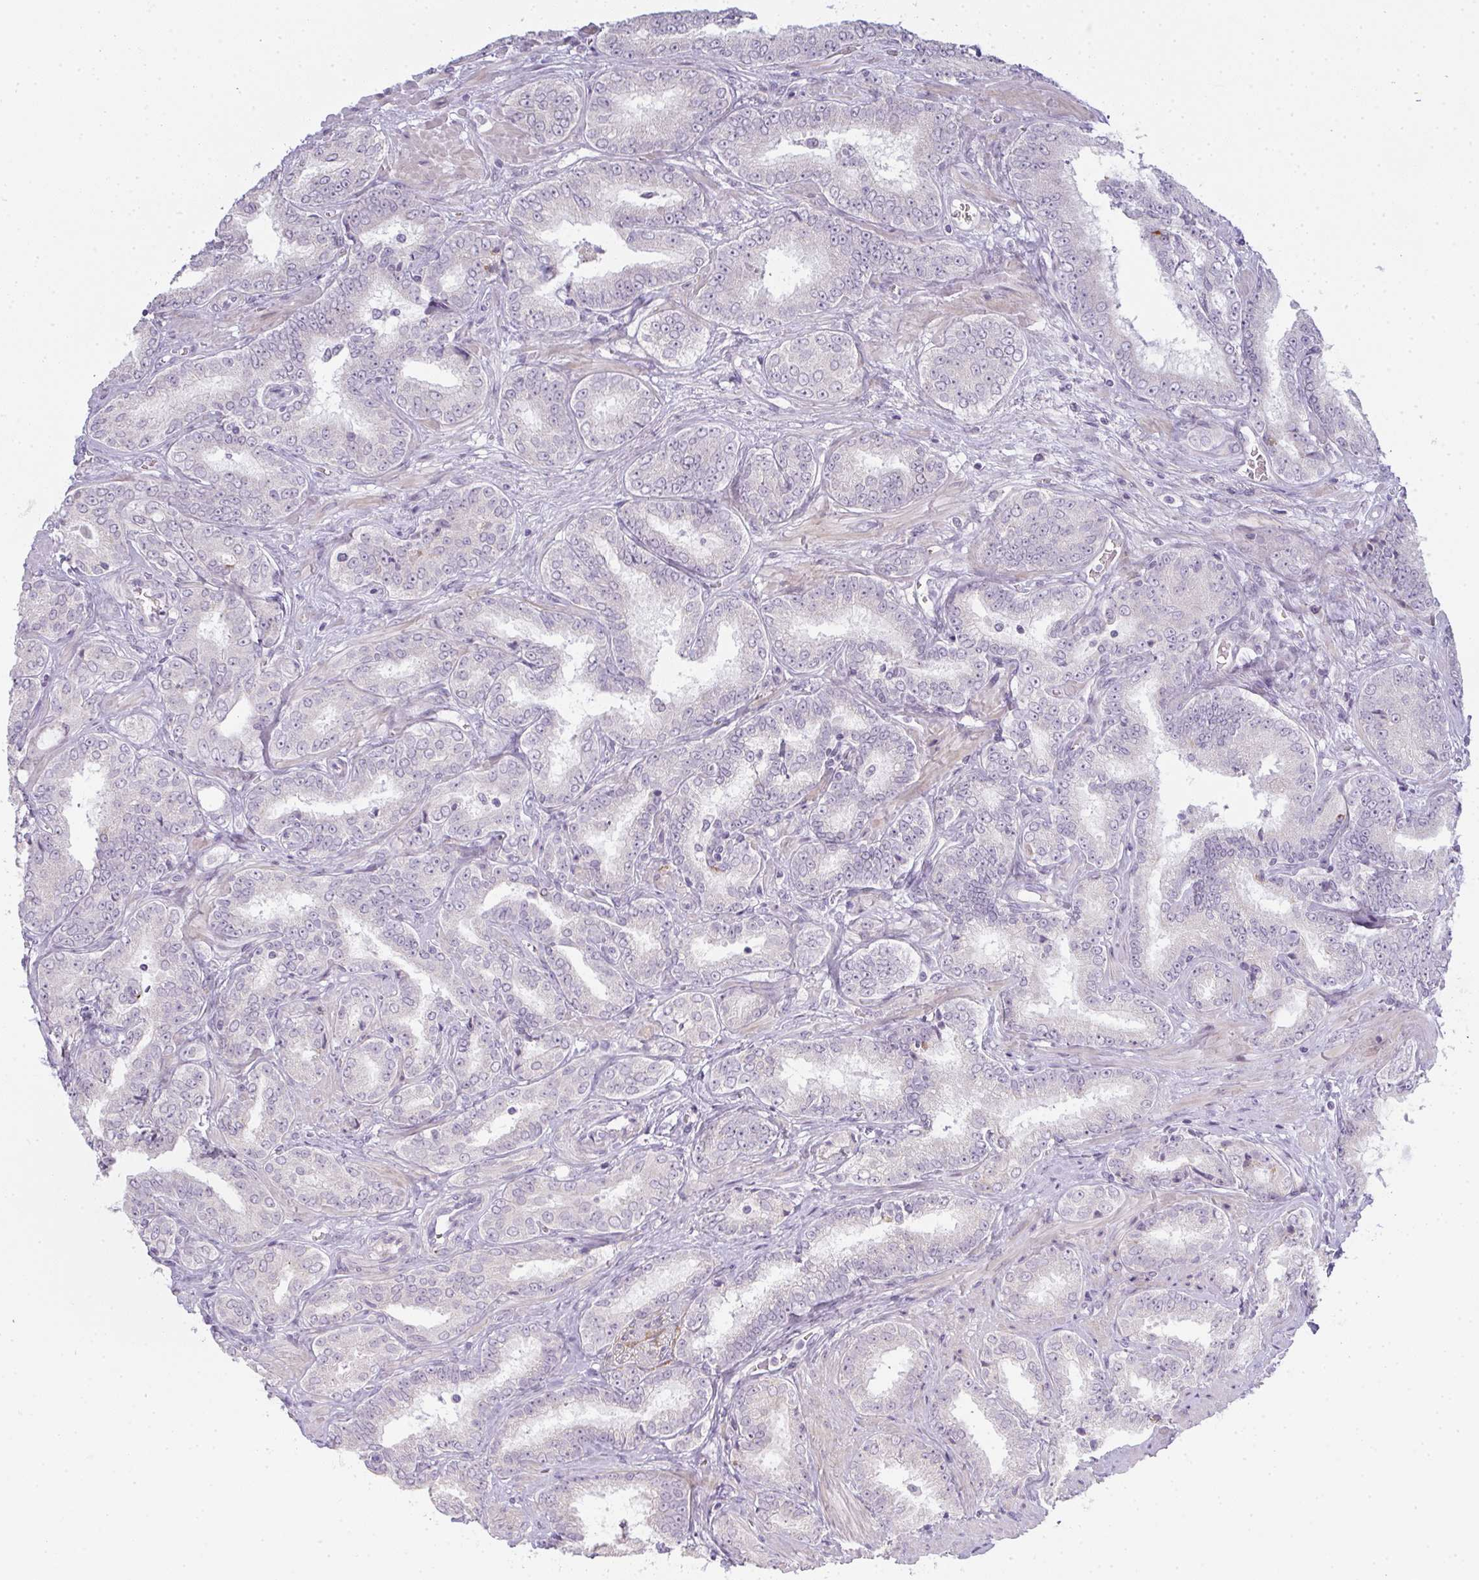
{"staining": {"intensity": "negative", "quantity": "none", "location": "none"}, "tissue": "prostate cancer", "cell_type": "Tumor cells", "image_type": "cancer", "snomed": [{"axis": "morphology", "description": "Adenocarcinoma, High grade"}, {"axis": "topography", "description": "Prostate"}], "caption": "Immunohistochemistry (IHC) of human prostate cancer (high-grade adenocarcinoma) exhibits no staining in tumor cells.", "gene": "SIRPB2", "patient": {"sex": "male", "age": 72}}